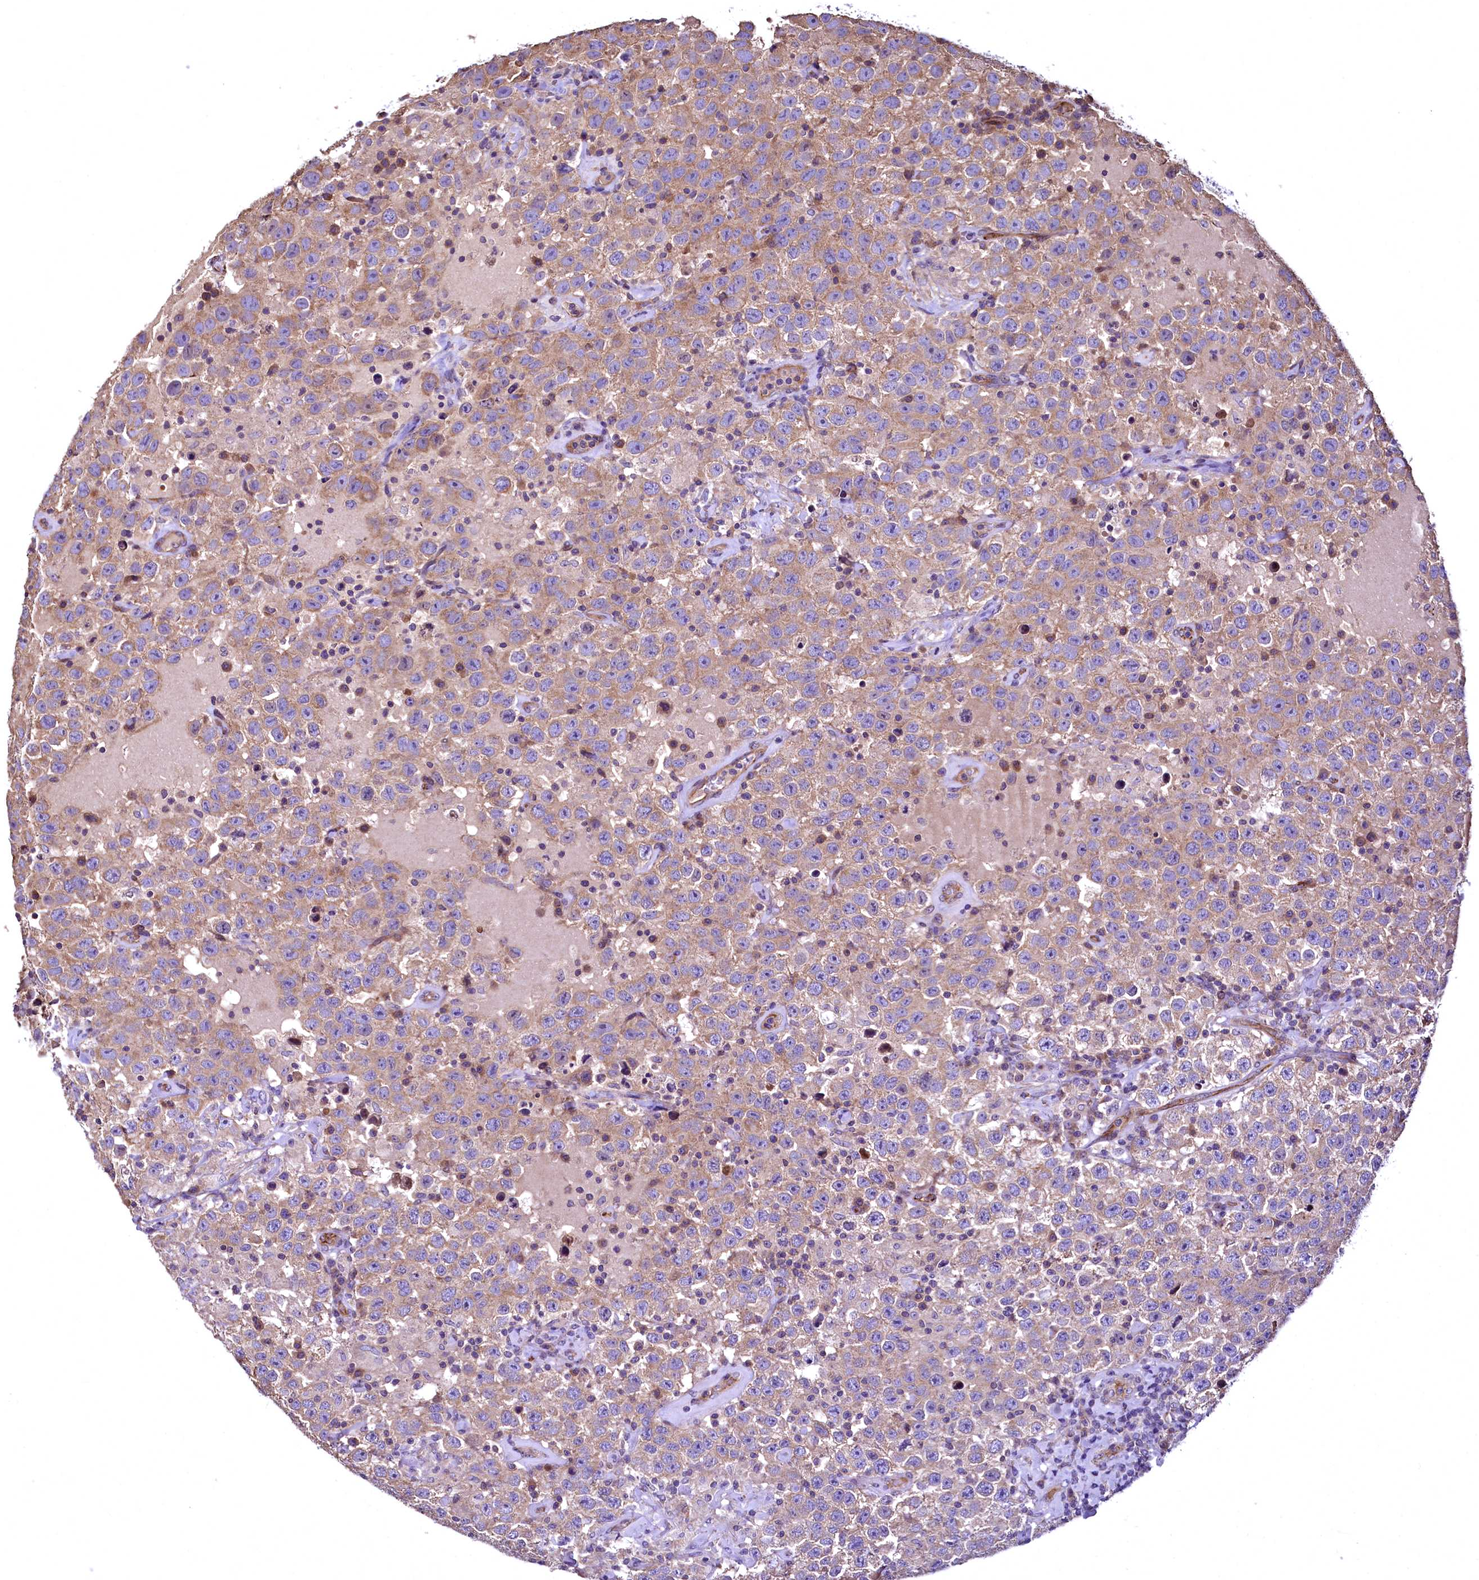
{"staining": {"intensity": "moderate", "quantity": ">75%", "location": "cytoplasmic/membranous"}, "tissue": "testis cancer", "cell_type": "Tumor cells", "image_type": "cancer", "snomed": [{"axis": "morphology", "description": "Seminoma, NOS"}, {"axis": "topography", "description": "Testis"}], "caption": "Immunohistochemical staining of human testis cancer shows medium levels of moderate cytoplasmic/membranous protein positivity in about >75% of tumor cells. The staining is performed using DAB (3,3'-diaminobenzidine) brown chromogen to label protein expression. The nuclei are counter-stained blue using hematoxylin.", "gene": "TBCEL", "patient": {"sex": "male", "age": 41}}